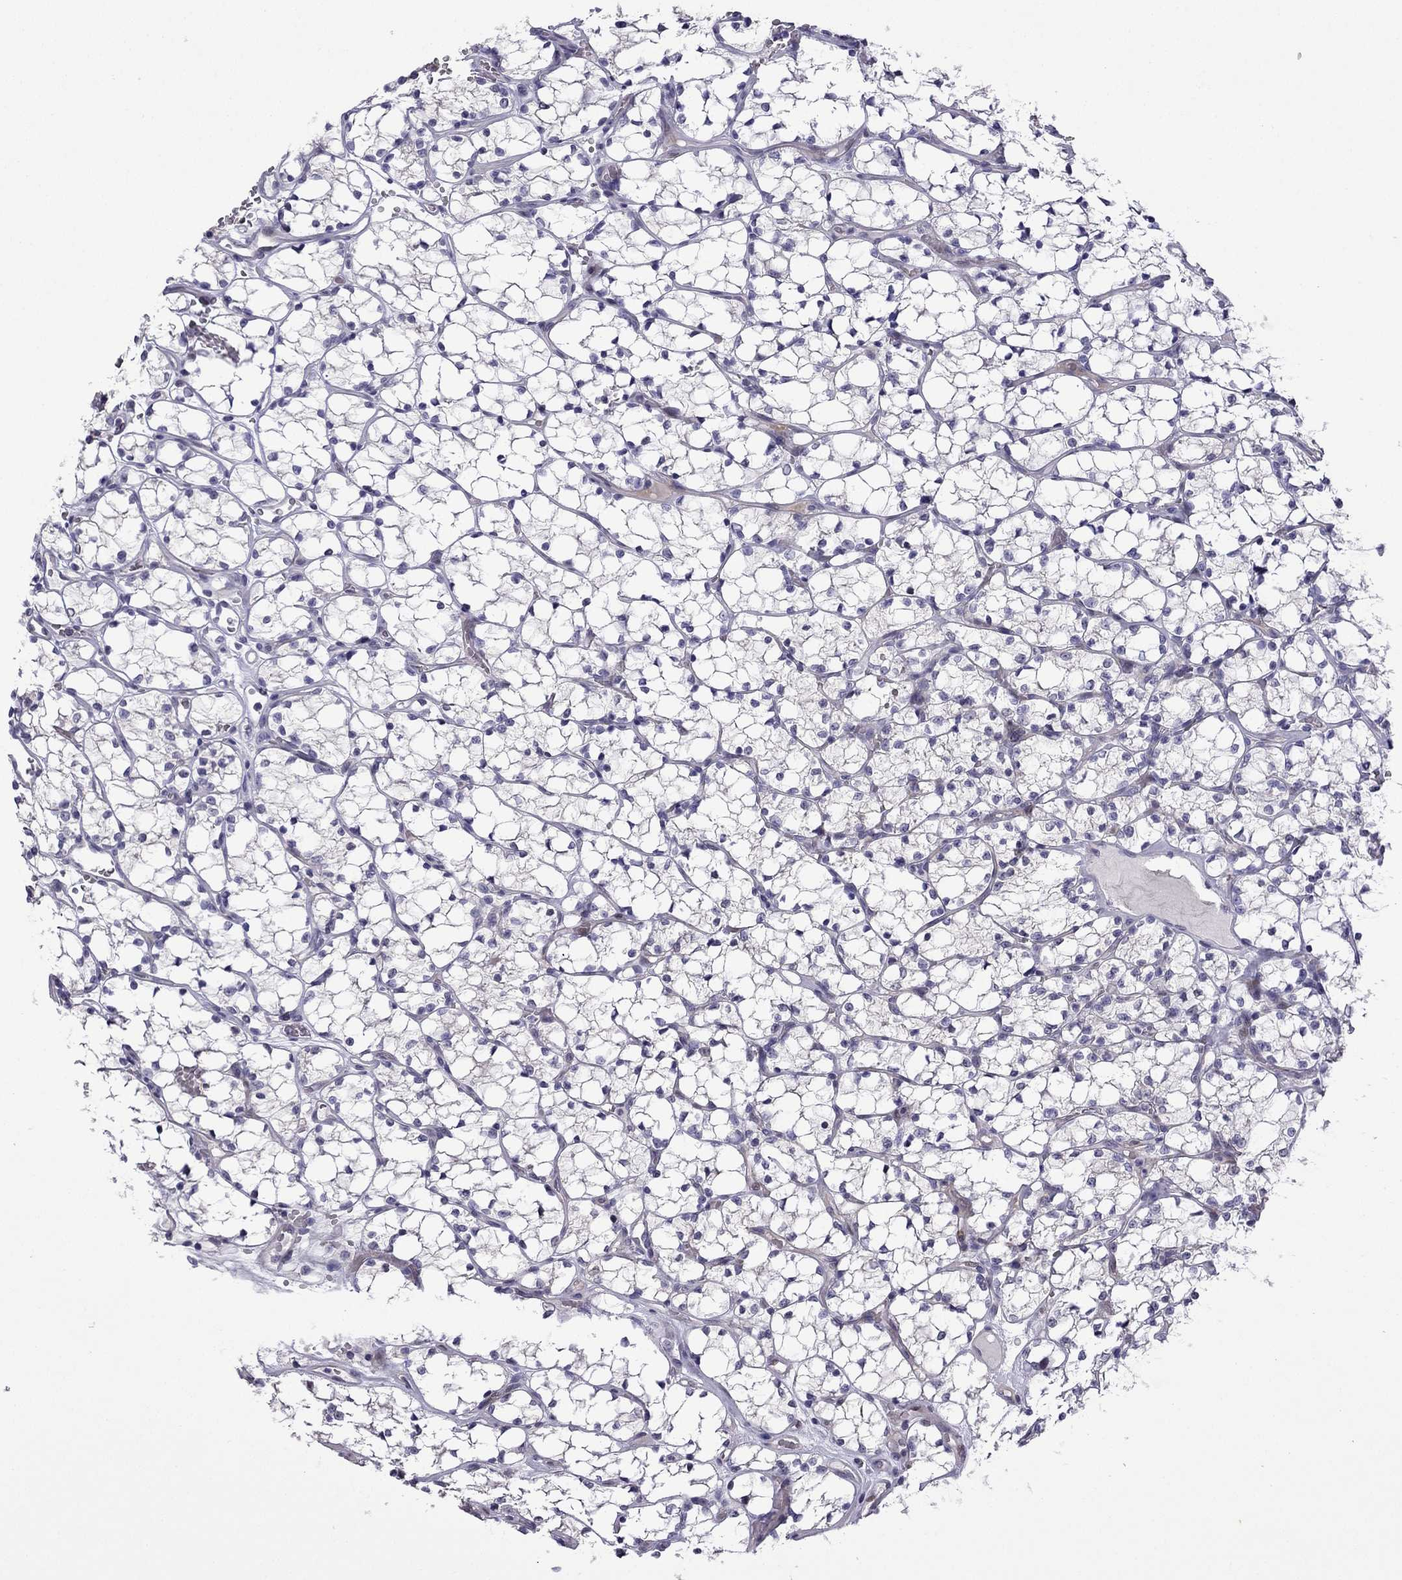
{"staining": {"intensity": "weak", "quantity": "<25%", "location": "cytoplasmic/membranous"}, "tissue": "renal cancer", "cell_type": "Tumor cells", "image_type": "cancer", "snomed": [{"axis": "morphology", "description": "Adenocarcinoma, NOS"}, {"axis": "topography", "description": "Kidney"}], "caption": "High magnification brightfield microscopy of renal cancer (adenocarcinoma) stained with DAB (brown) and counterstained with hematoxylin (blue): tumor cells show no significant staining.", "gene": "CFAP70", "patient": {"sex": "female", "age": 69}}